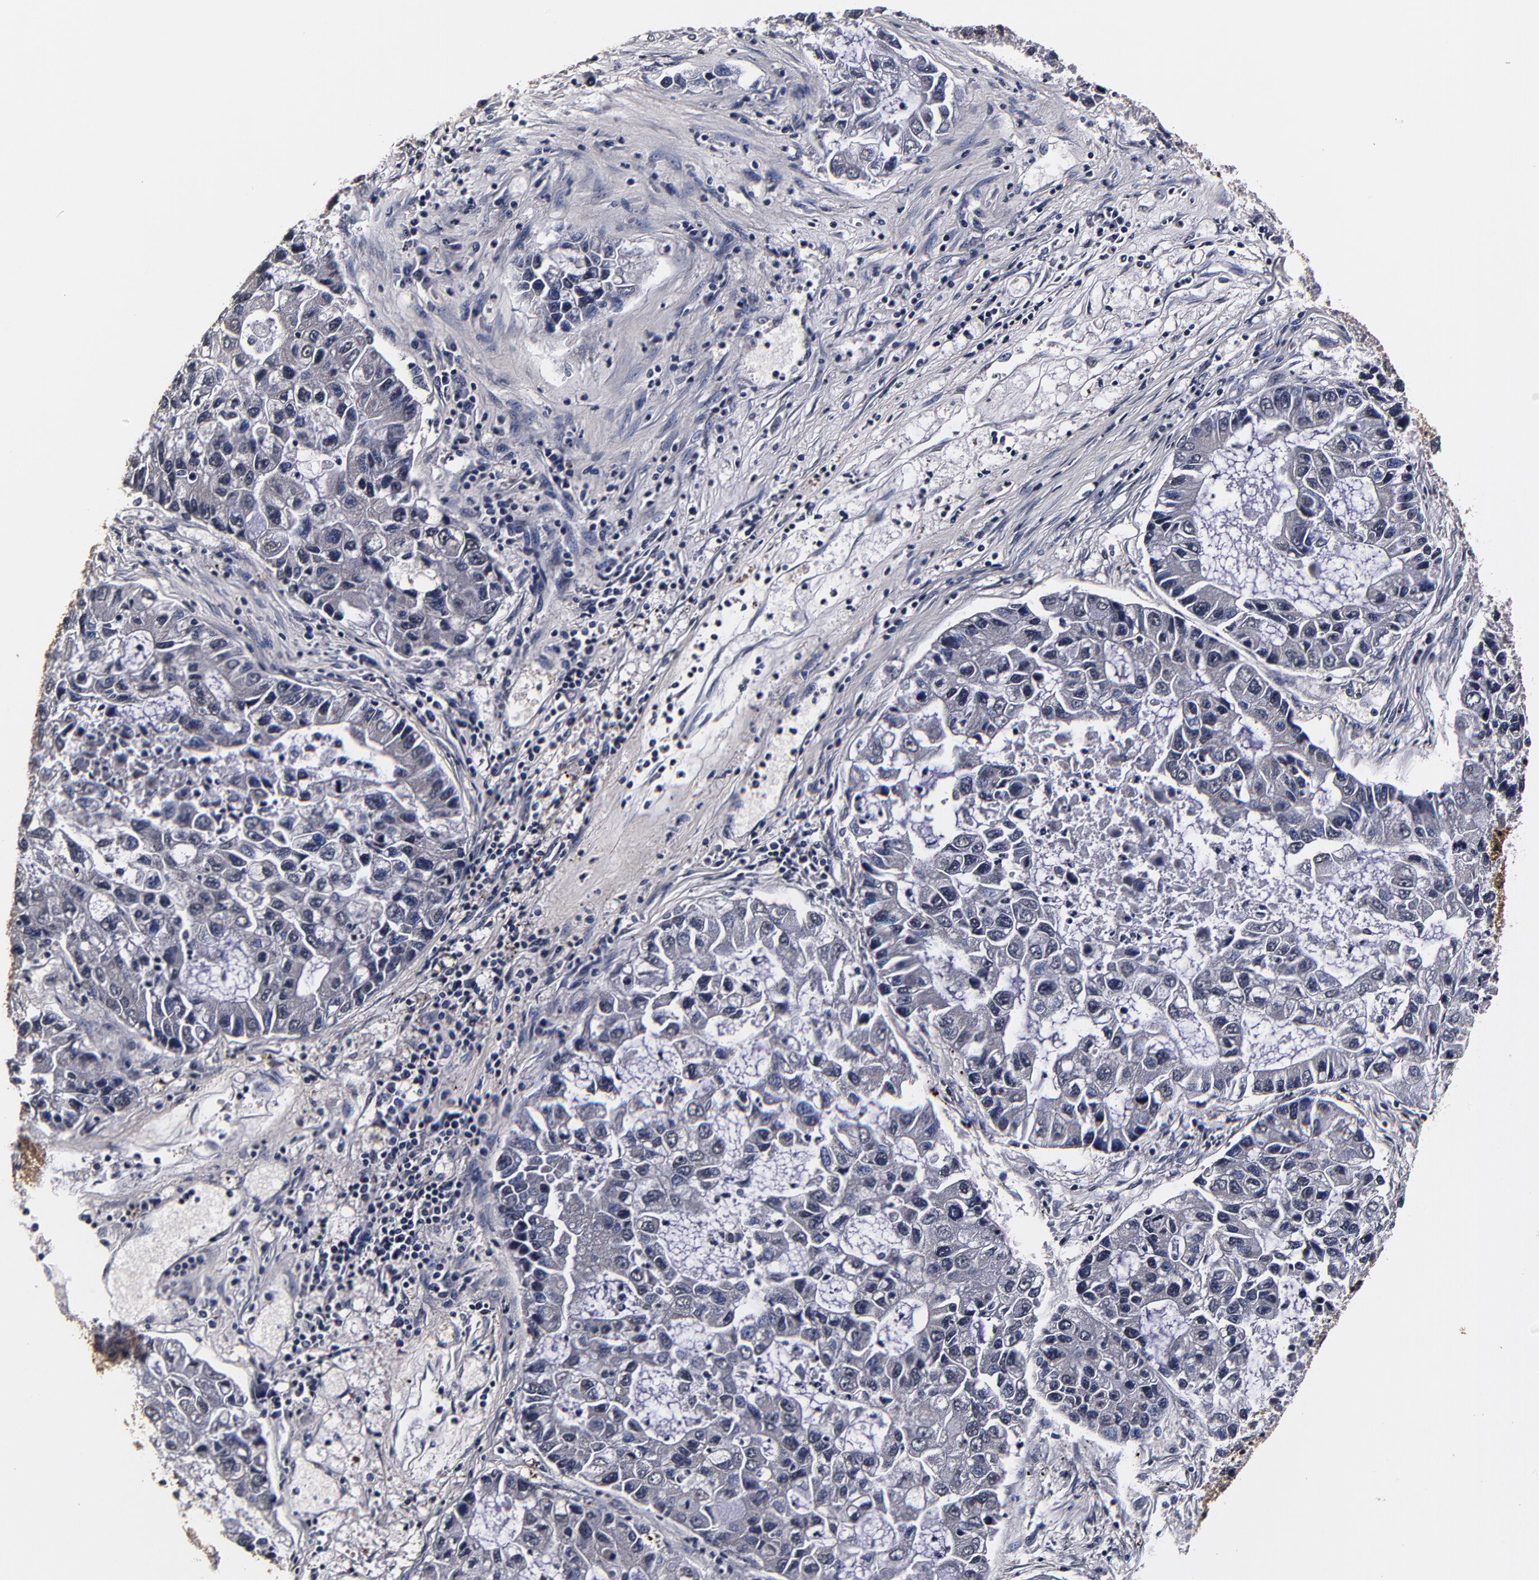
{"staining": {"intensity": "negative", "quantity": "none", "location": "none"}, "tissue": "lung cancer", "cell_type": "Tumor cells", "image_type": "cancer", "snomed": [{"axis": "morphology", "description": "Adenocarcinoma, NOS"}, {"axis": "topography", "description": "Lung"}], "caption": "There is no significant expression in tumor cells of adenocarcinoma (lung).", "gene": "MMP15", "patient": {"sex": "female", "age": 51}}